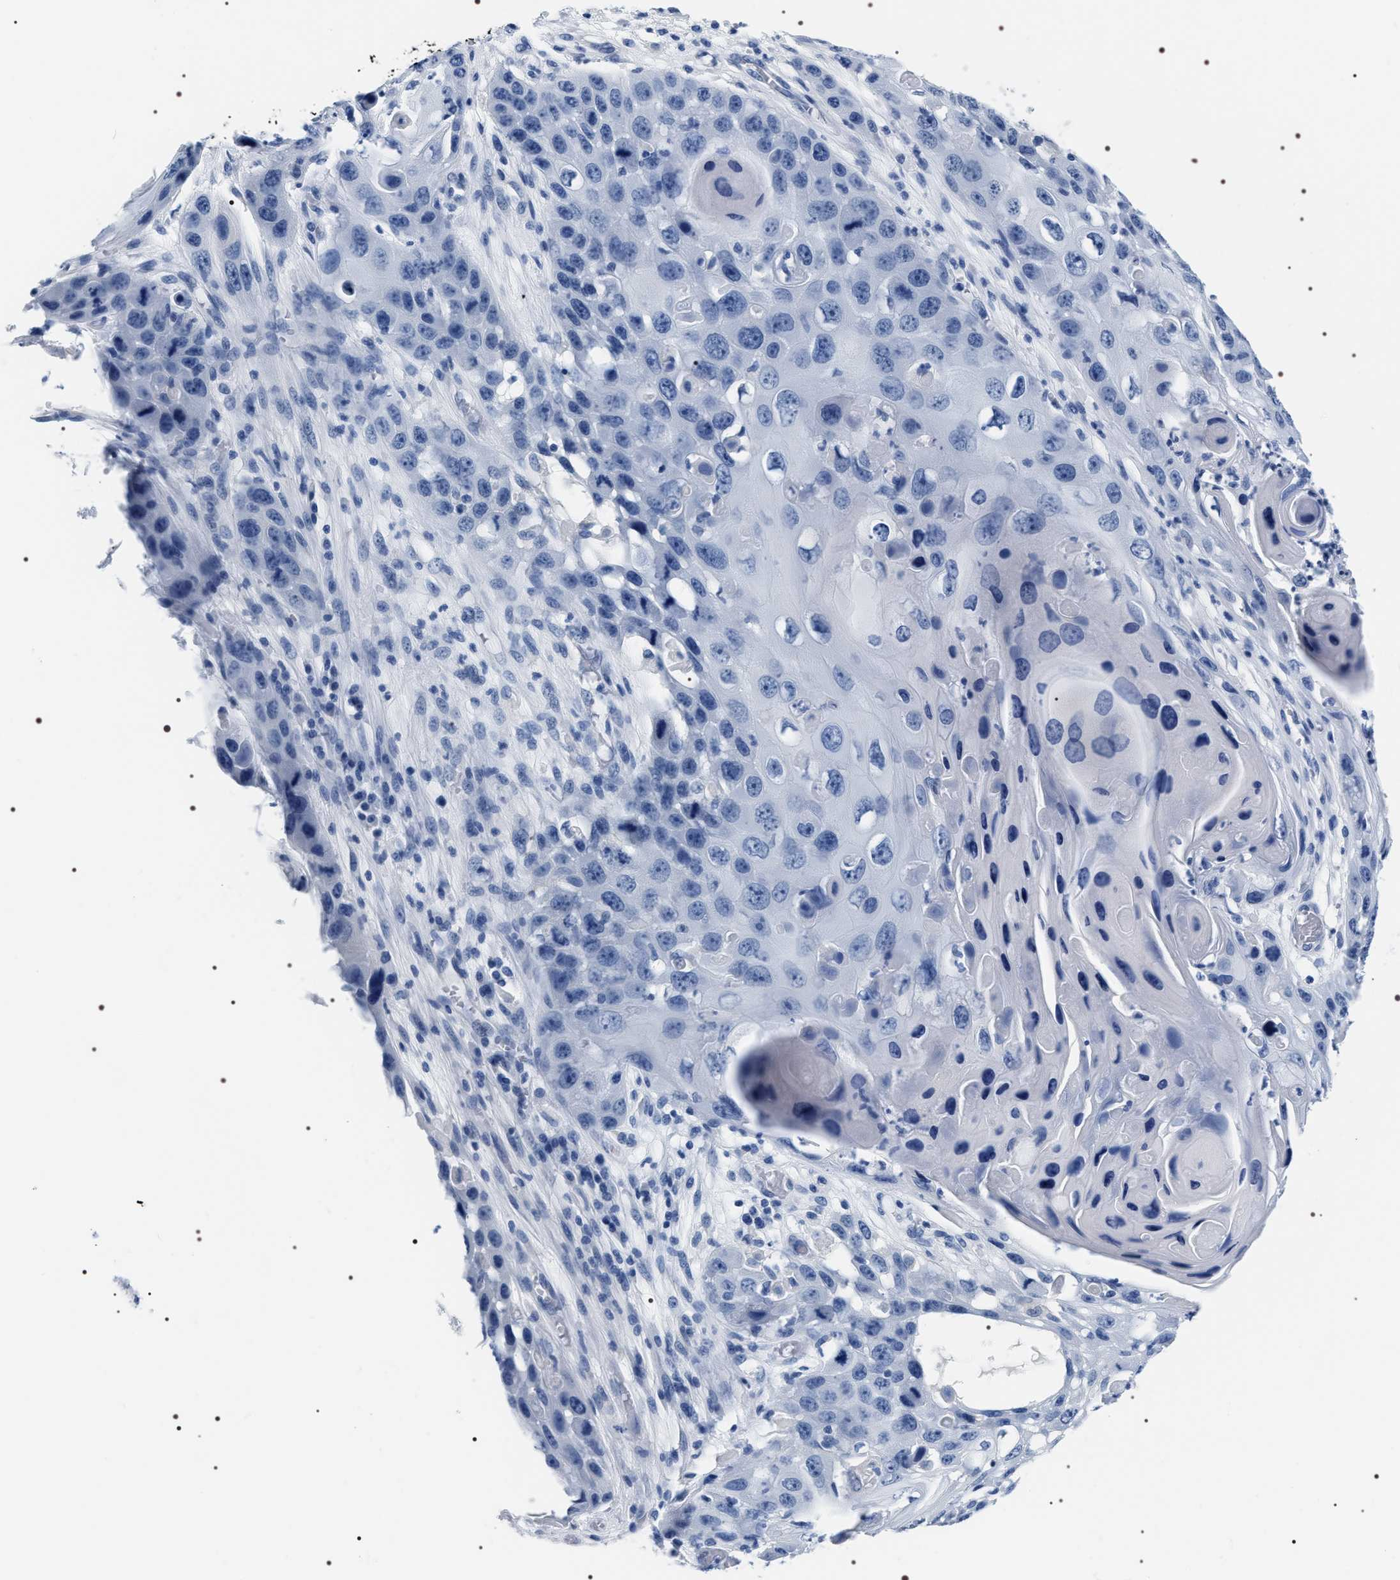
{"staining": {"intensity": "negative", "quantity": "none", "location": "none"}, "tissue": "skin cancer", "cell_type": "Tumor cells", "image_type": "cancer", "snomed": [{"axis": "morphology", "description": "Squamous cell carcinoma, NOS"}, {"axis": "topography", "description": "Skin"}], "caption": "There is no significant positivity in tumor cells of squamous cell carcinoma (skin).", "gene": "ADH4", "patient": {"sex": "male", "age": 55}}